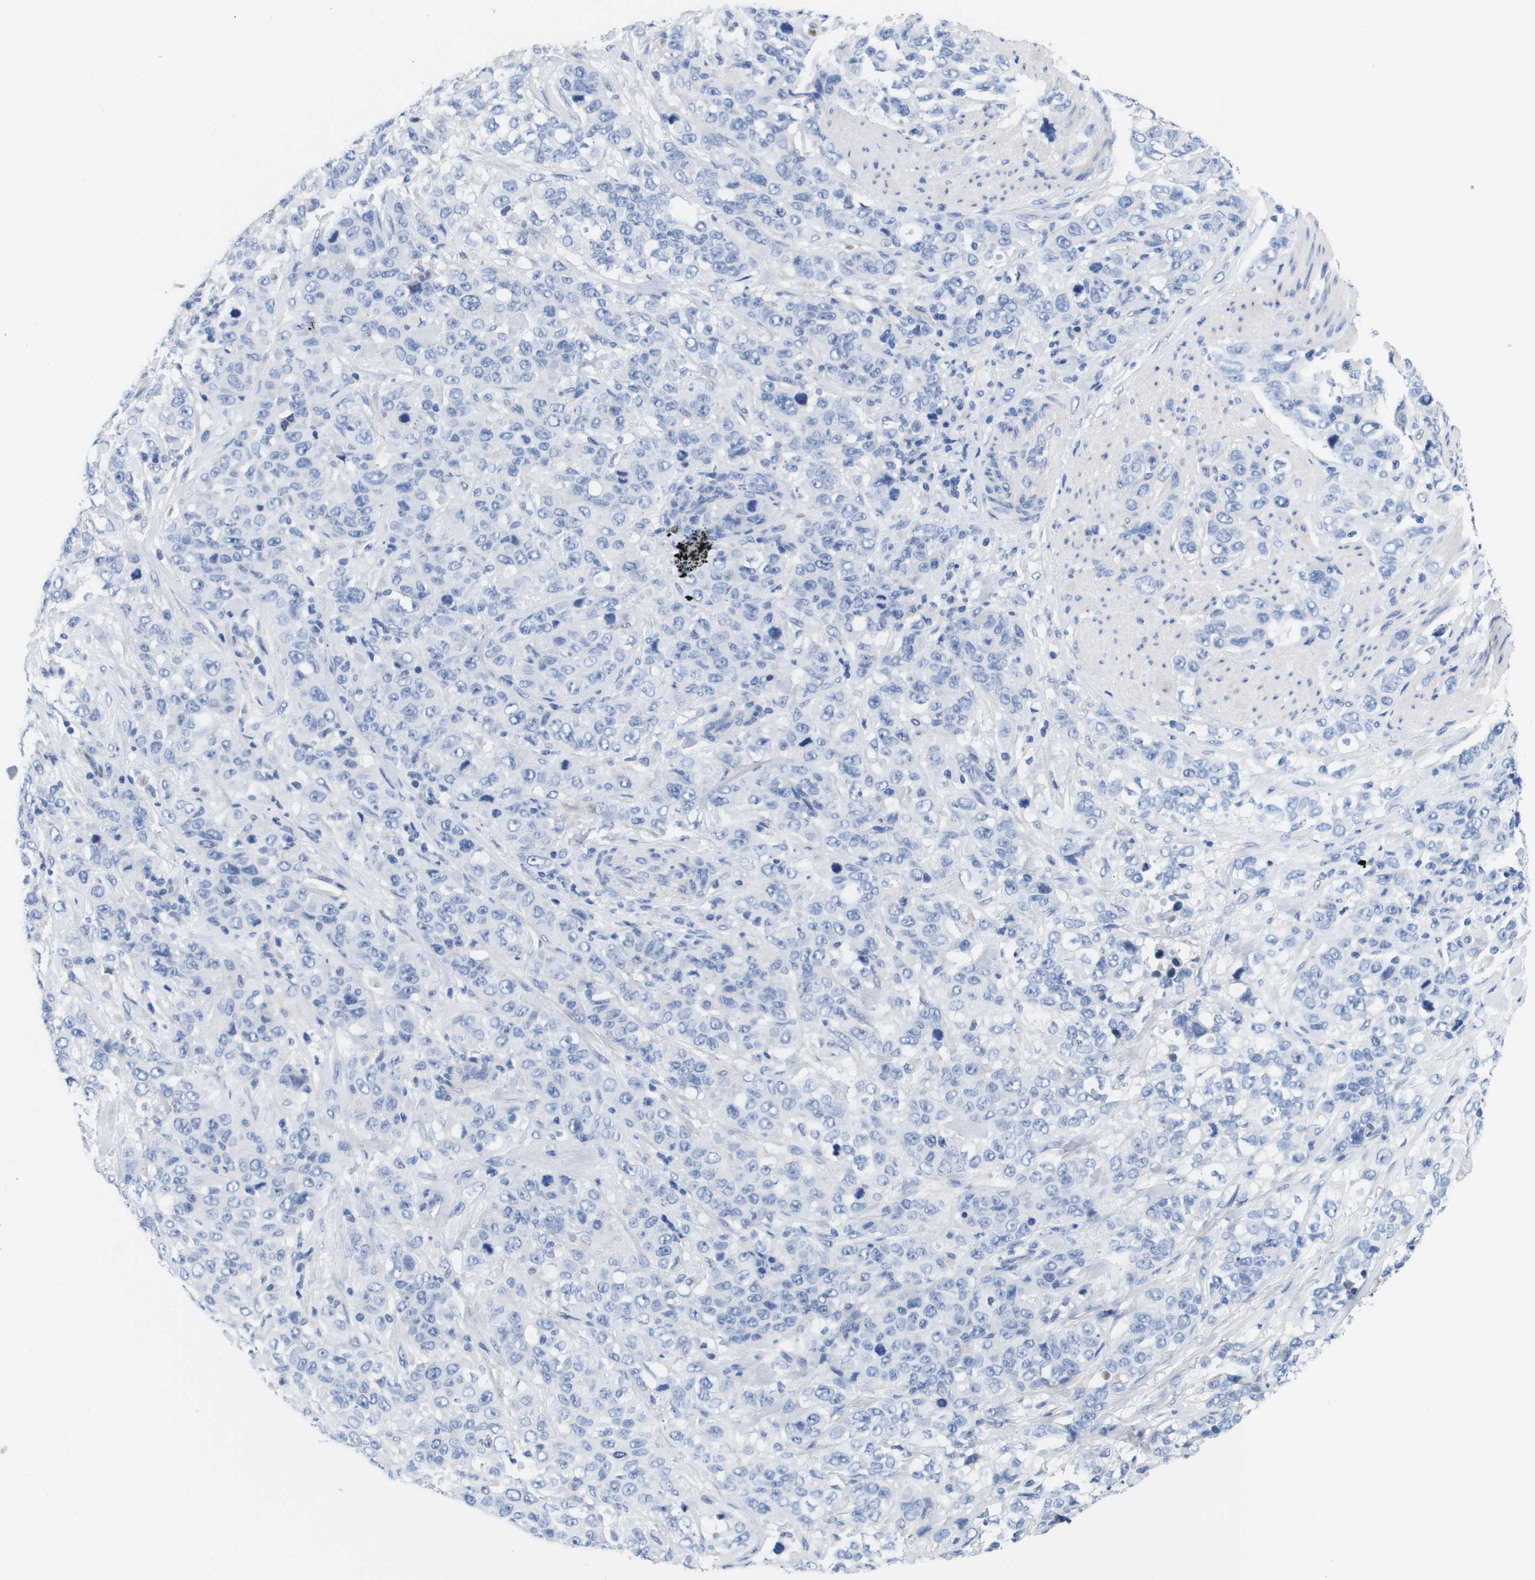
{"staining": {"intensity": "negative", "quantity": "none", "location": "none"}, "tissue": "stomach cancer", "cell_type": "Tumor cells", "image_type": "cancer", "snomed": [{"axis": "morphology", "description": "Adenocarcinoma, NOS"}, {"axis": "topography", "description": "Stomach"}], "caption": "The image demonstrates no significant positivity in tumor cells of stomach adenocarcinoma.", "gene": "APOA1", "patient": {"sex": "male", "age": 48}}